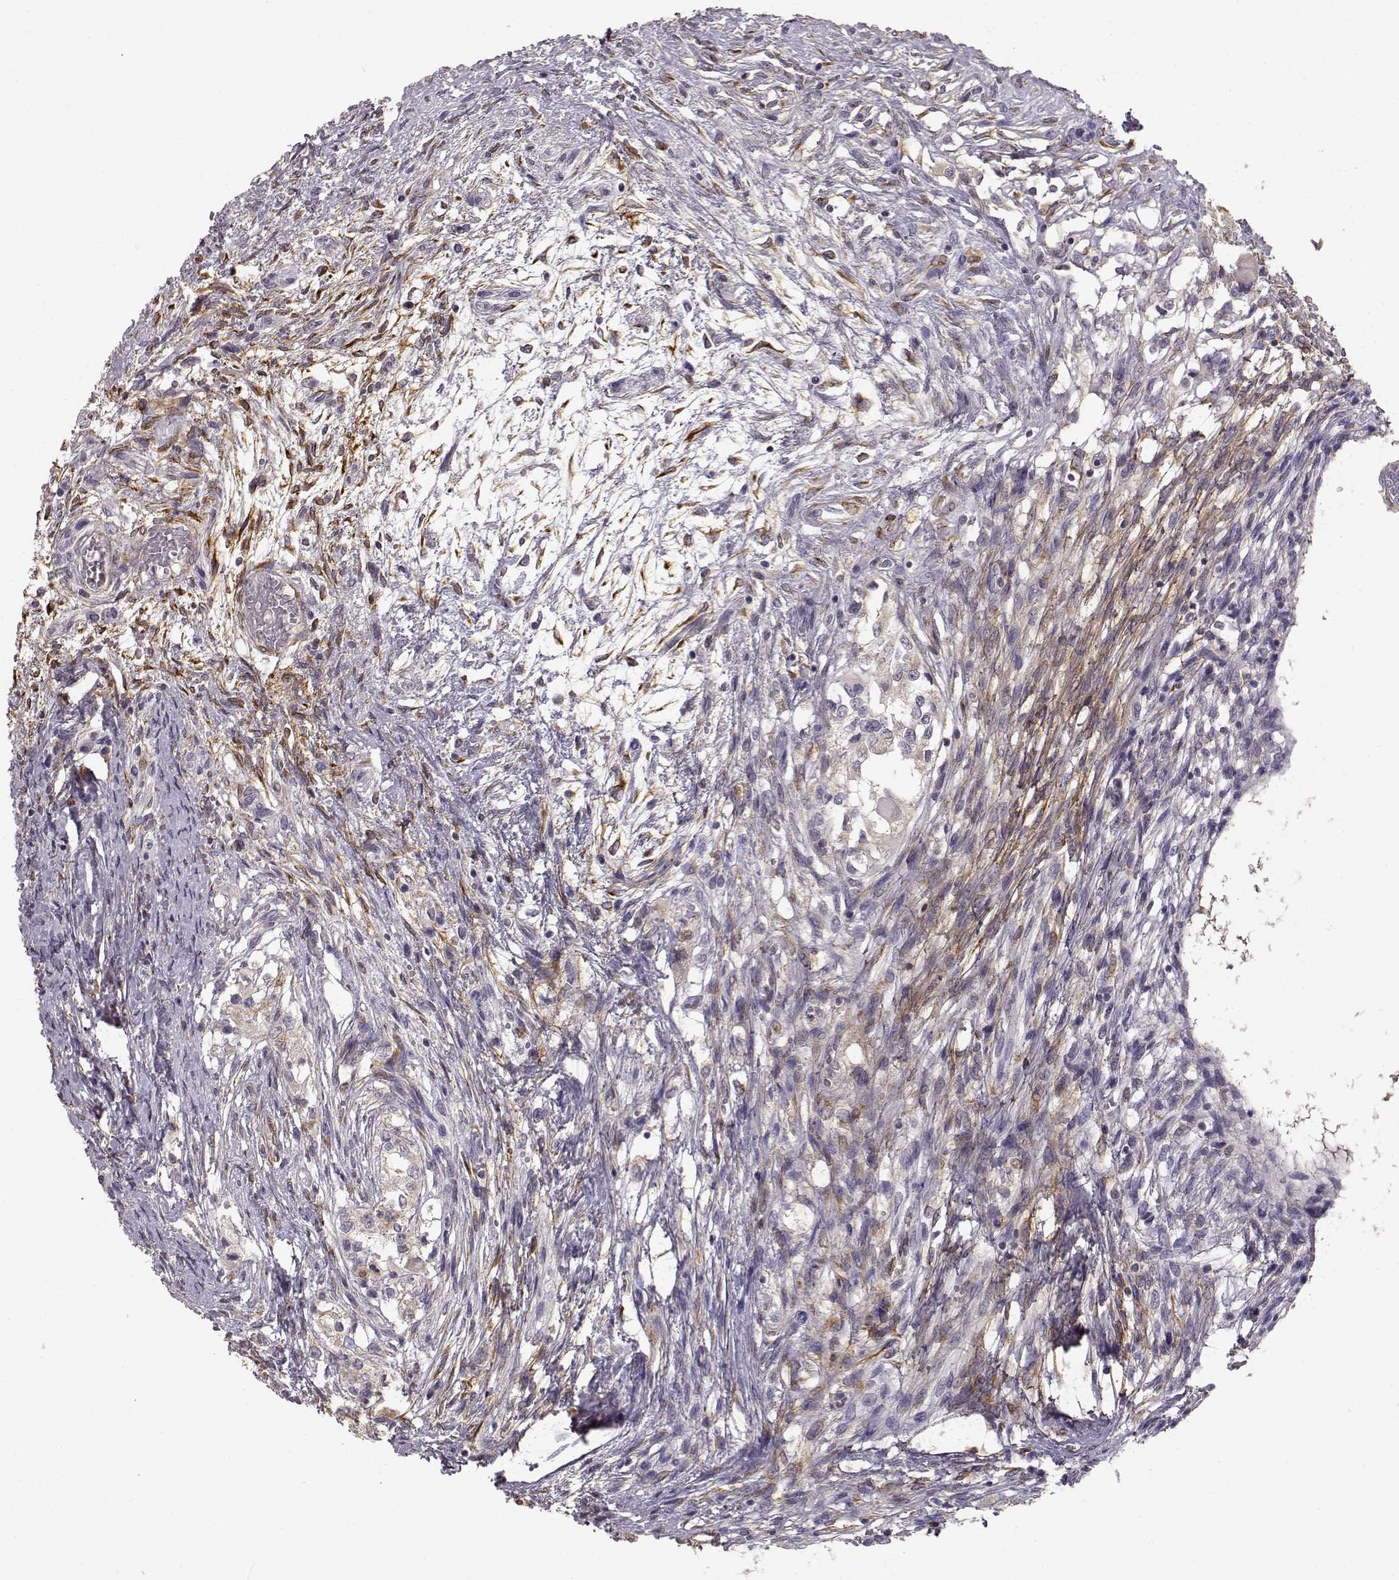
{"staining": {"intensity": "negative", "quantity": "none", "location": "none"}, "tissue": "testis cancer", "cell_type": "Tumor cells", "image_type": "cancer", "snomed": [{"axis": "morphology", "description": "Carcinoma, Embryonal, NOS"}, {"axis": "topography", "description": "Testis"}], "caption": "This is a micrograph of IHC staining of testis embryonal carcinoma, which shows no staining in tumor cells.", "gene": "GHR", "patient": {"sex": "male", "age": 37}}